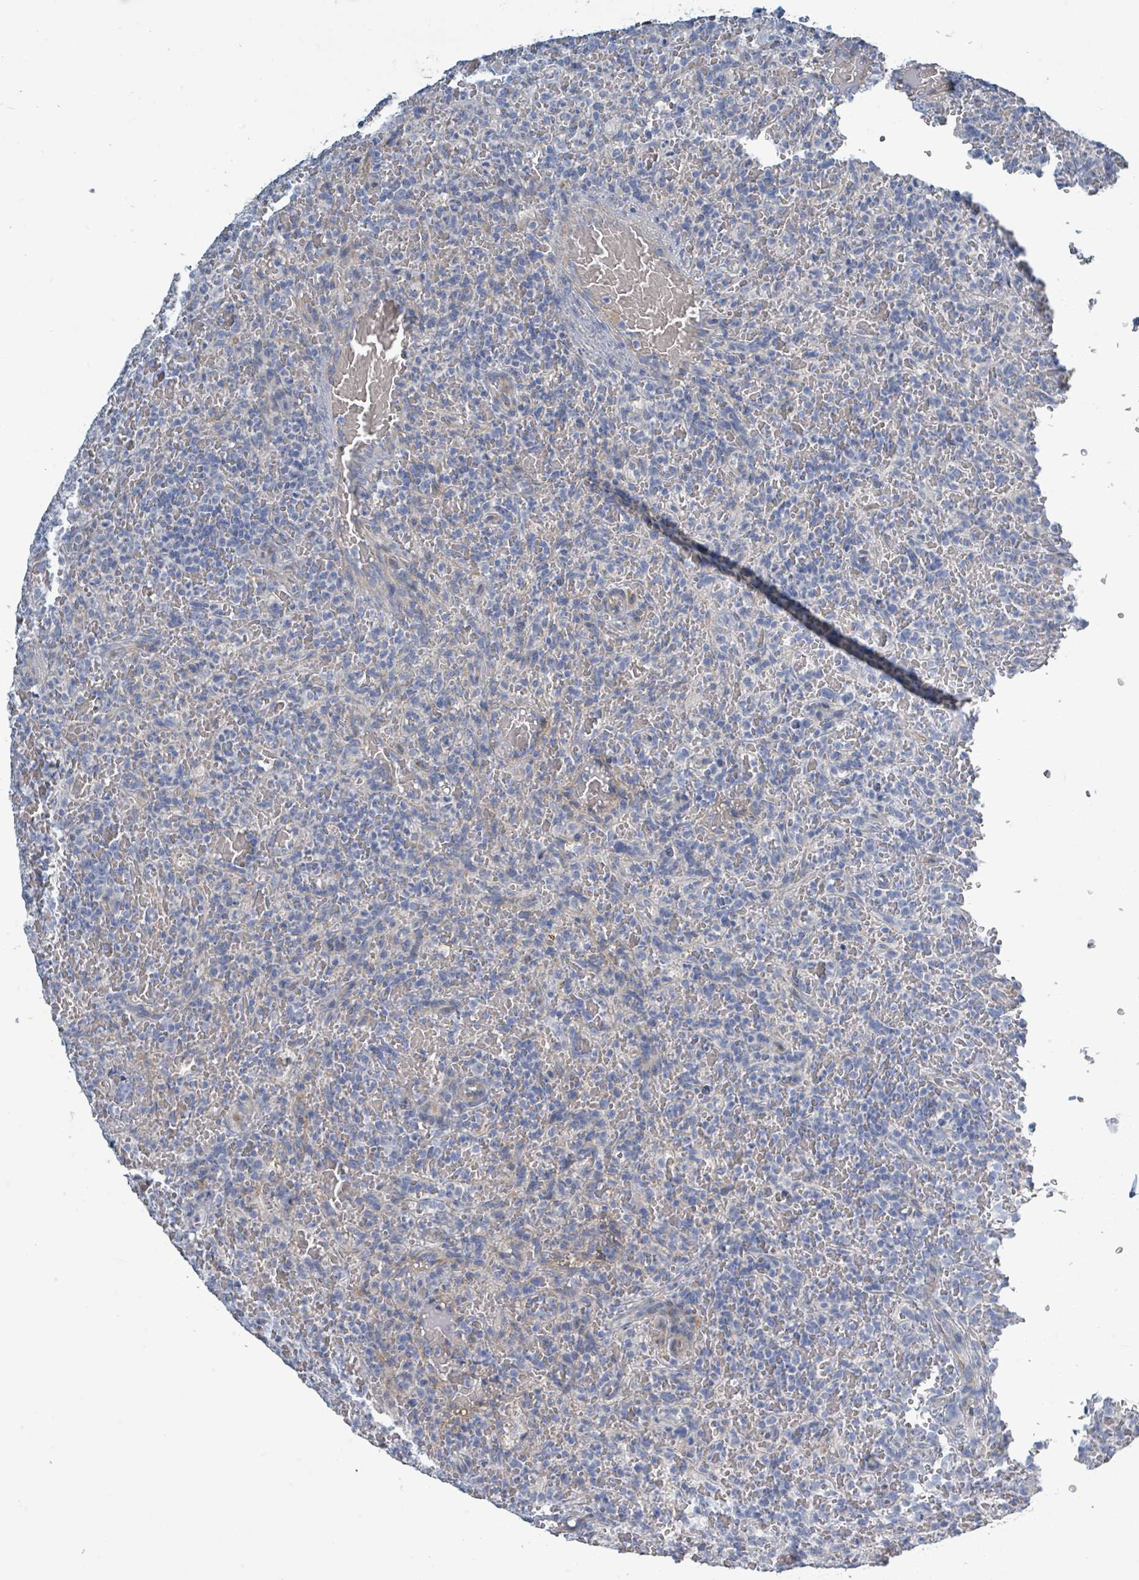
{"staining": {"intensity": "negative", "quantity": "none", "location": "none"}, "tissue": "lymphoma", "cell_type": "Tumor cells", "image_type": "cancer", "snomed": [{"axis": "morphology", "description": "Malignant lymphoma, non-Hodgkin's type, Low grade"}, {"axis": "topography", "description": "Spleen"}], "caption": "Tumor cells show no significant positivity in low-grade malignant lymphoma, non-Hodgkin's type. (Brightfield microscopy of DAB (3,3'-diaminobenzidine) immunohistochemistry (IHC) at high magnification).", "gene": "RAB33B", "patient": {"sex": "female", "age": 64}}